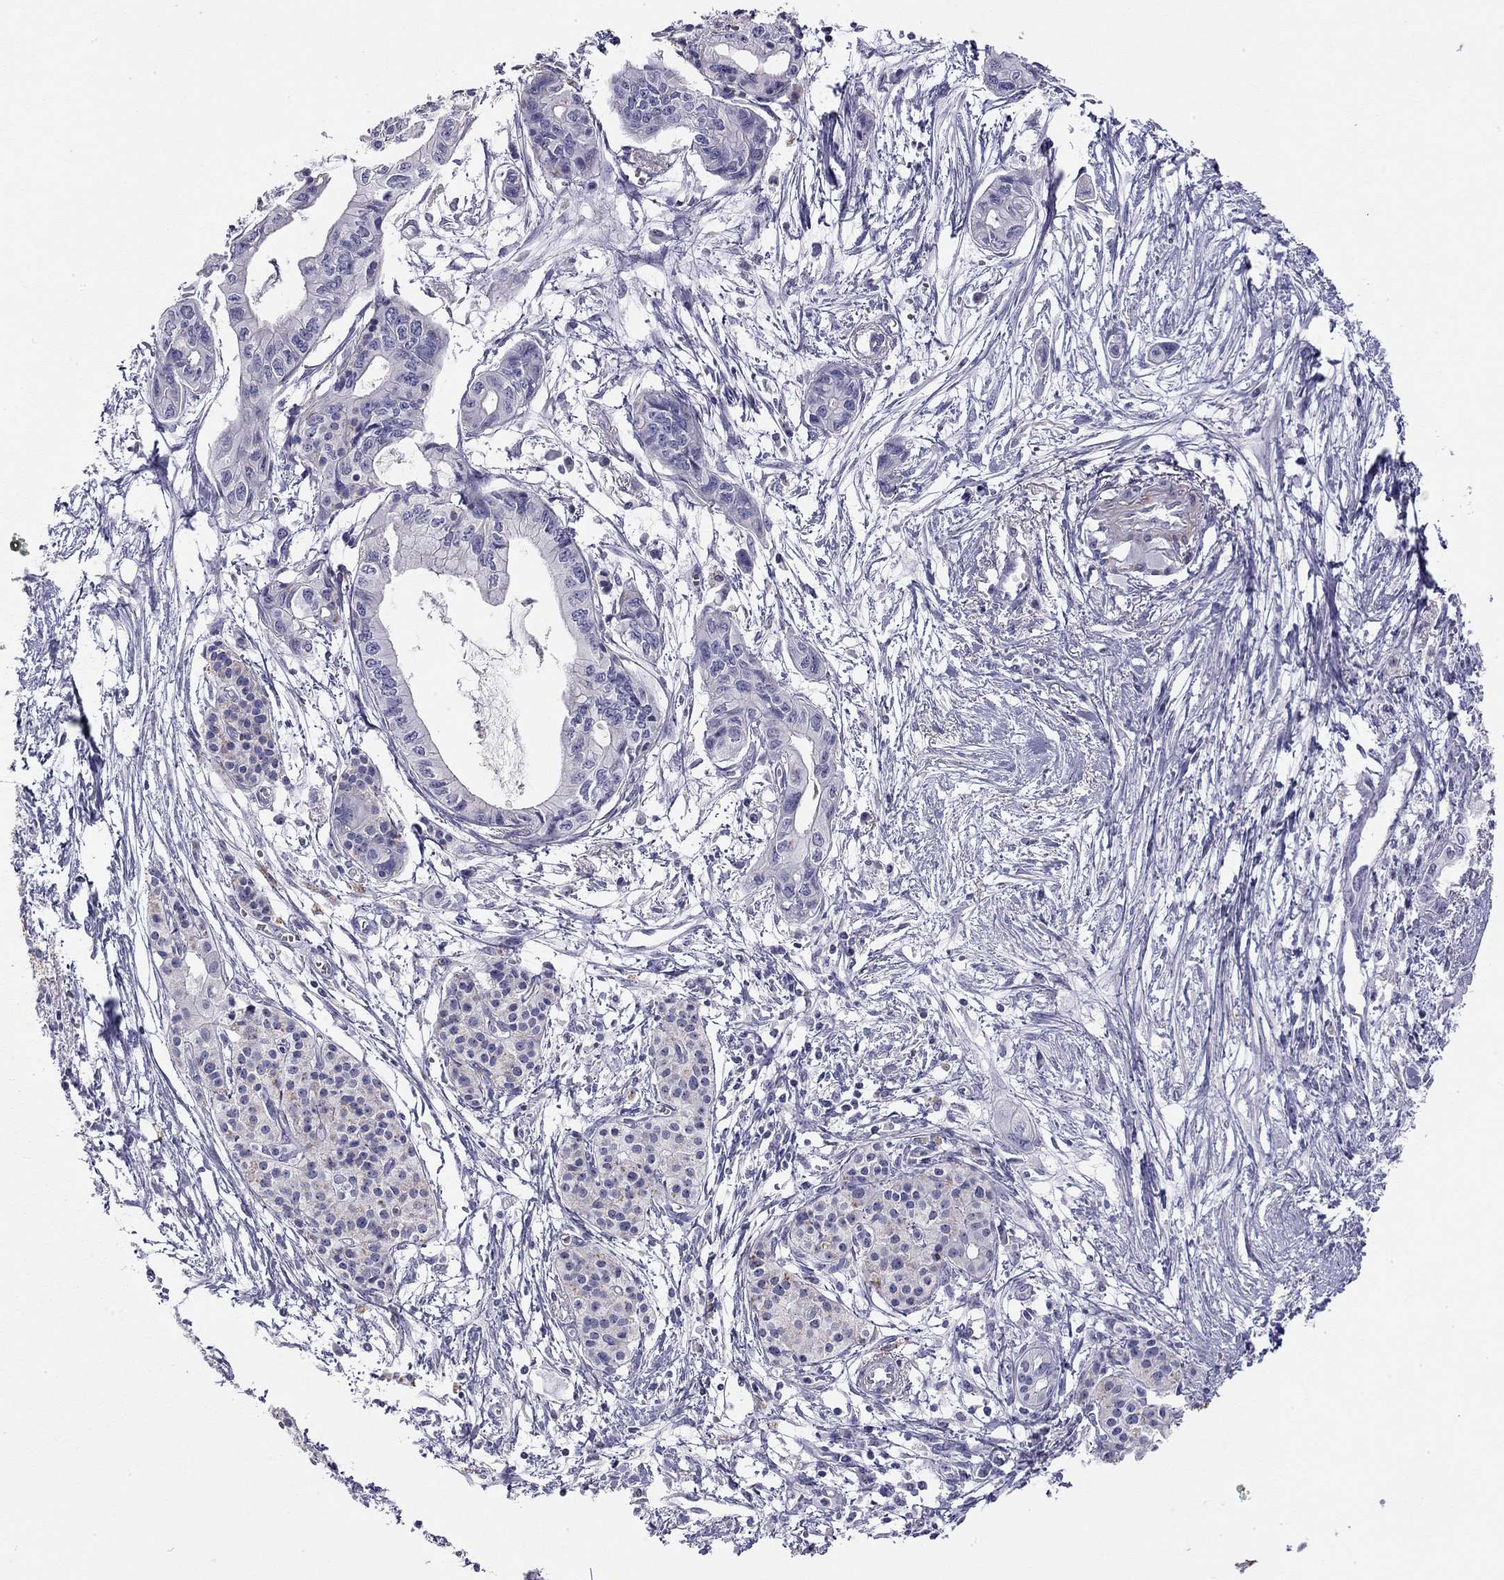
{"staining": {"intensity": "negative", "quantity": "none", "location": "none"}, "tissue": "pancreatic cancer", "cell_type": "Tumor cells", "image_type": "cancer", "snomed": [{"axis": "morphology", "description": "Adenocarcinoma, NOS"}, {"axis": "topography", "description": "Pancreas"}], "caption": "Pancreatic cancer was stained to show a protein in brown. There is no significant positivity in tumor cells. The staining is performed using DAB (3,3'-diaminobenzidine) brown chromogen with nuclei counter-stained in using hematoxylin.", "gene": "RTL1", "patient": {"sex": "female", "age": 76}}